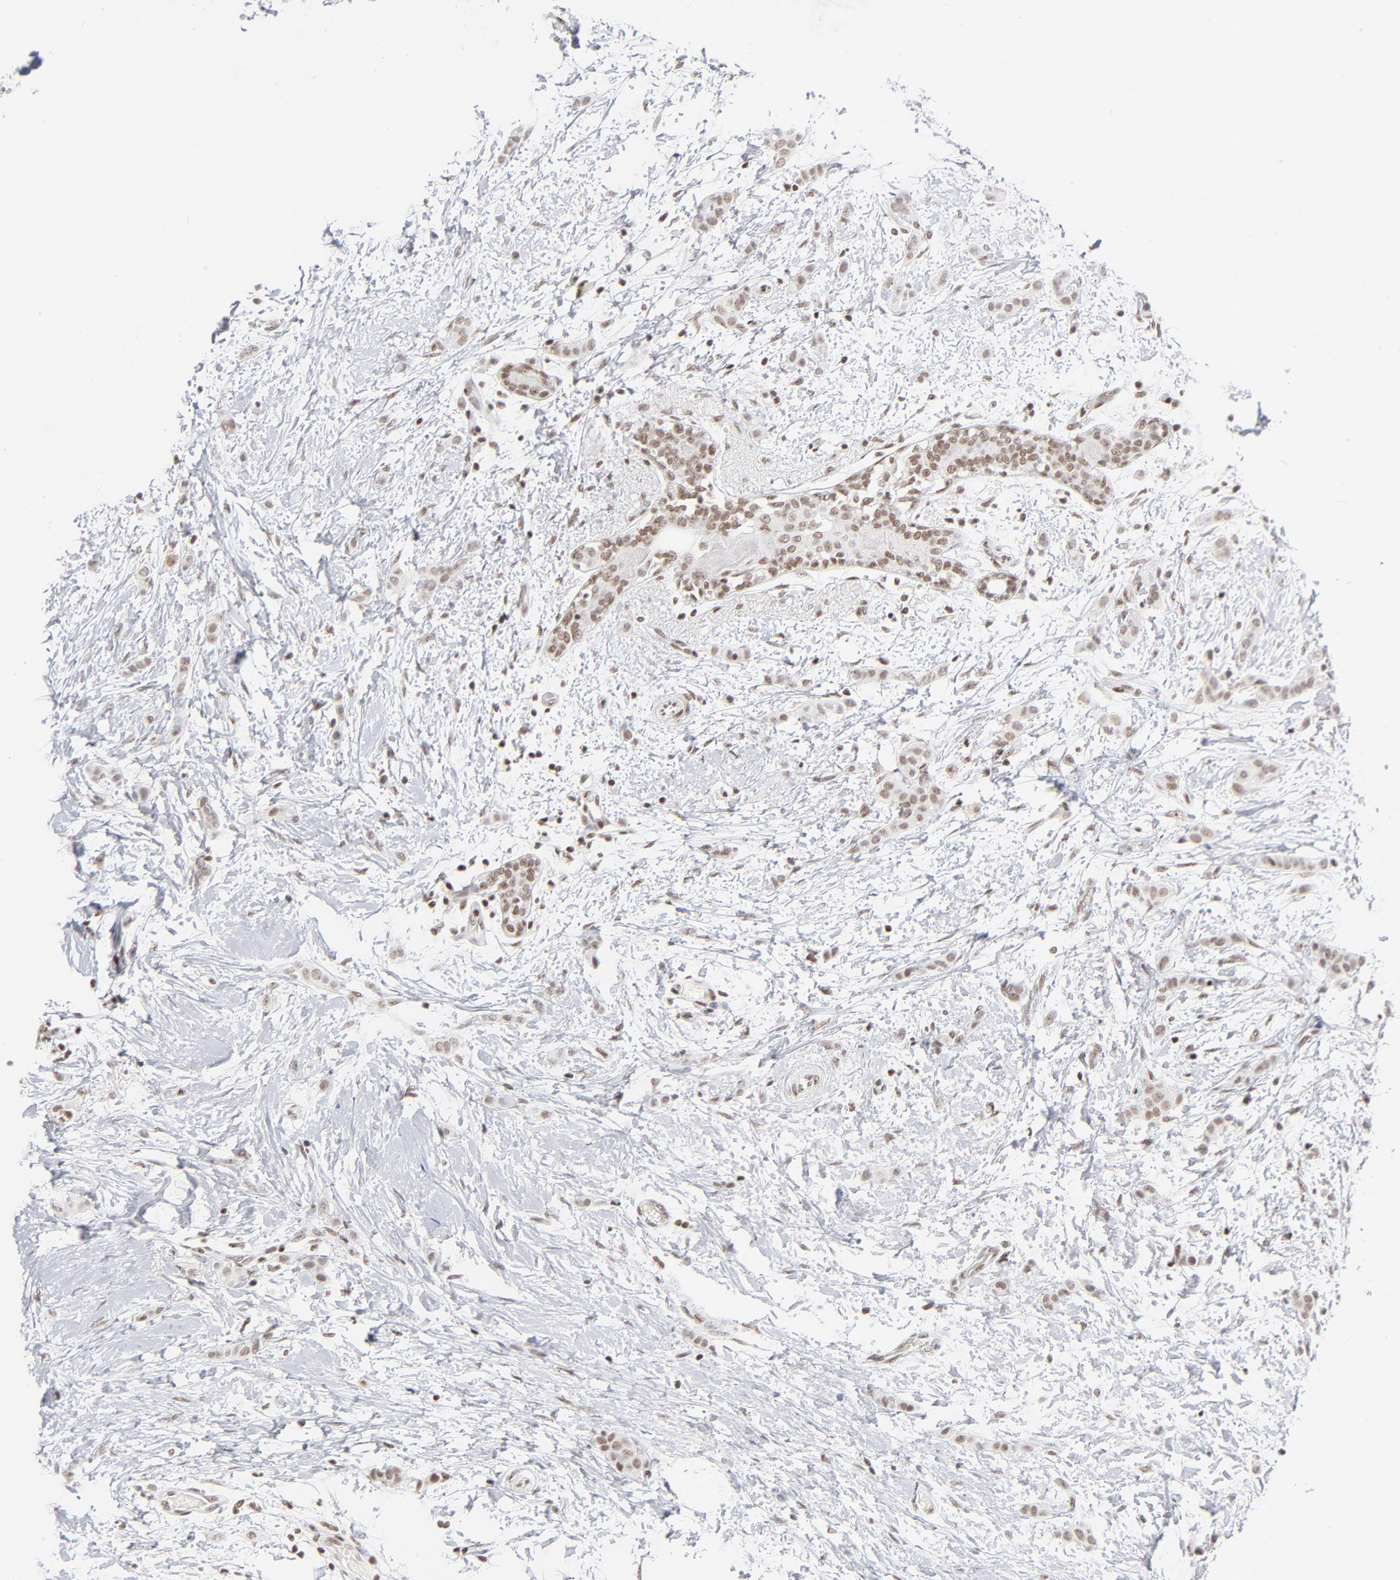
{"staining": {"intensity": "weak", "quantity": ">75%", "location": "nuclear"}, "tissue": "breast cancer", "cell_type": "Tumor cells", "image_type": "cancer", "snomed": [{"axis": "morphology", "description": "Lobular carcinoma"}, {"axis": "topography", "description": "Breast"}], "caption": "The histopathology image exhibits staining of breast cancer (lobular carcinoma), revealing weak nuclear protein expression (brown color) within tumor cells.", "gene": "ZNF143", "patient": {"sex": "female", "age": 55}}